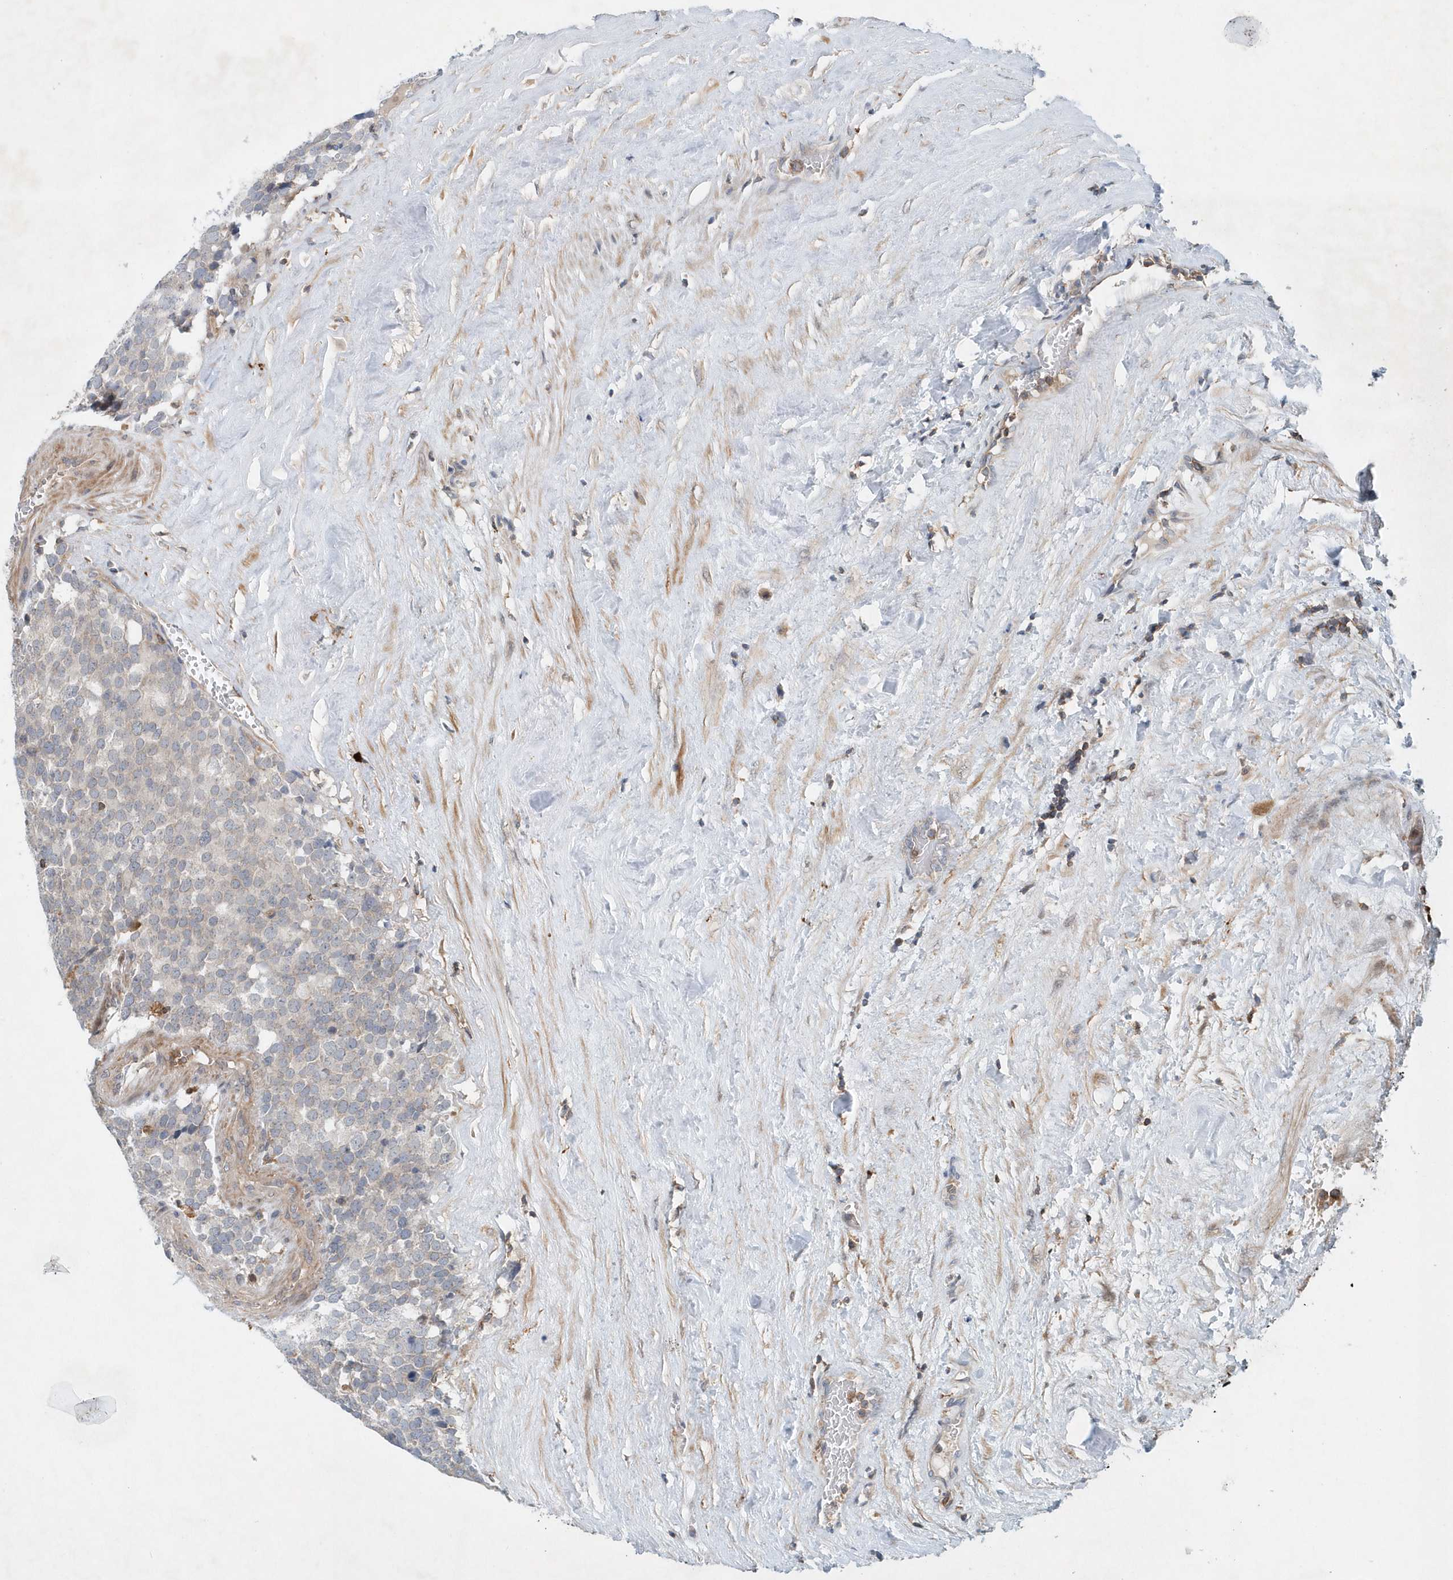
{"staining": {"intensity": "negative", "quantity": "none", "location": "none"}, "tissue": "testis cancer", "cell_type": "Tumor cells", "image_type": "cancer", "snomed": [{"axis": "morphology", "description": "Seminoma, NOS"}, {"axis": "topography", "description": "Testis"}], "caption": "The histopathology image demonstrates no staining of tumor cells in seminoma (testis).", "gene": "P2RY10", "patient": {"sex": "male", "age": 71}}